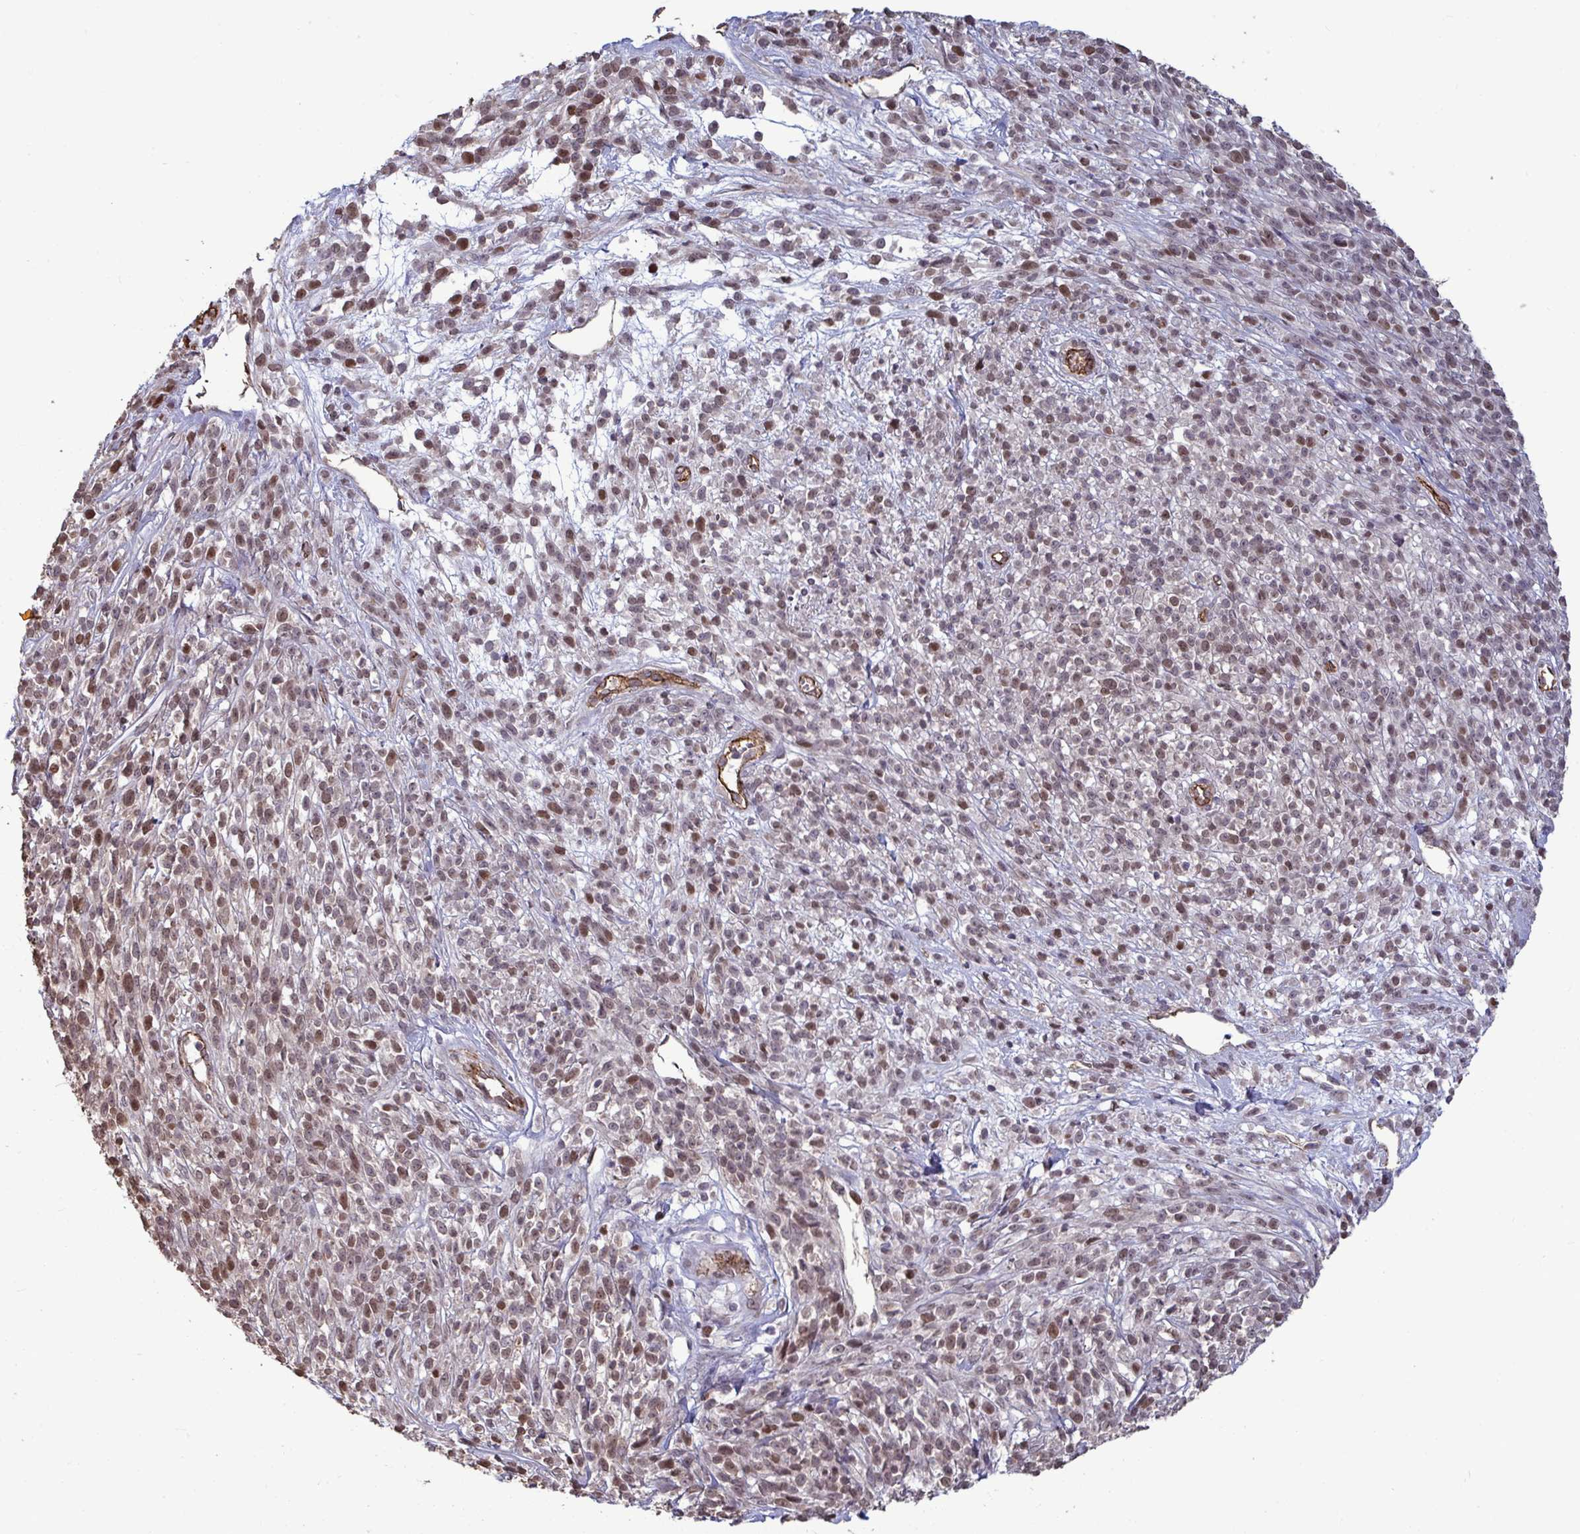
{"staining": {"intensity": "moderate", "quantity": ">75%", "location": "nuclear"}, "tissue": "melanoma", "cell_type": "Tumor cells", "image_type": "cancer", "snomed": [{"axis": "morphology", "description": "Malignant melanoma, NOS"}, {"axis": "topography", "description": "Skin"}, {"axis": "topography", "description": "Skin of trunk"}], "caption": "Protein staining of malignant melanoma tissue reveals moderate nuclear staining in approximately >75% of tumor cells.", "gene": "IPO5", "patient": {"sex": "male", "age": 74}}